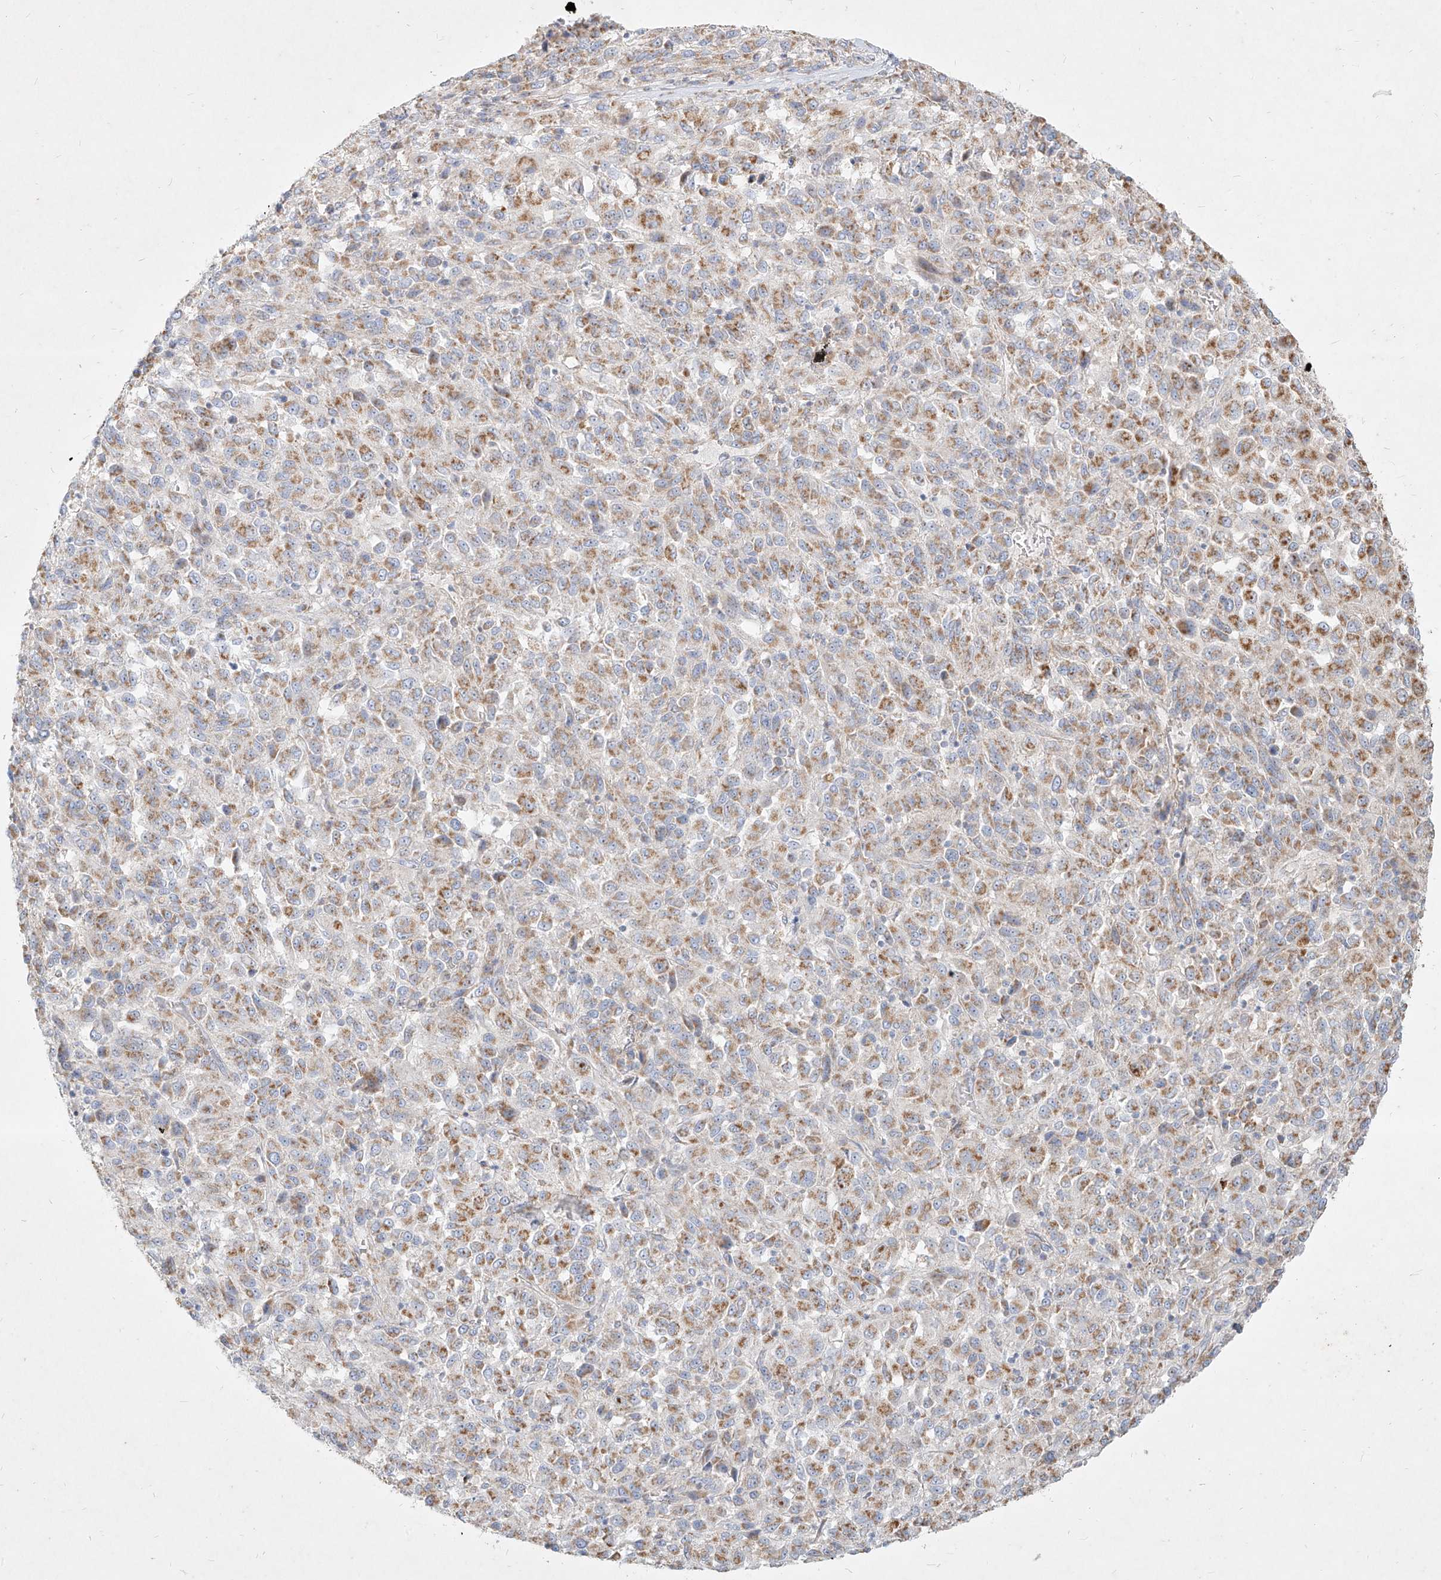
{"staining": {"intensity": "moderate", "quantity": "25%-75%", "location": "cytoplasmic/membranous"}, "tissue": "melanoma", "cell_type": "Tumor cells", "image_type": "cancer", "snomed": [{"axis": "morphology", "description": "Malignant melanoma, Metastatic site"}, {"axis": "topography", "description": "Lung"}], "caption": "Protein expression analysis of human malignant melanoma (metastatic site) reveals moderate cytoplasmic/membranous positivity in about 25%-75% of tumor cells.", "gene": "MTX2", "patient": {"sex": "male", "age": 64}}